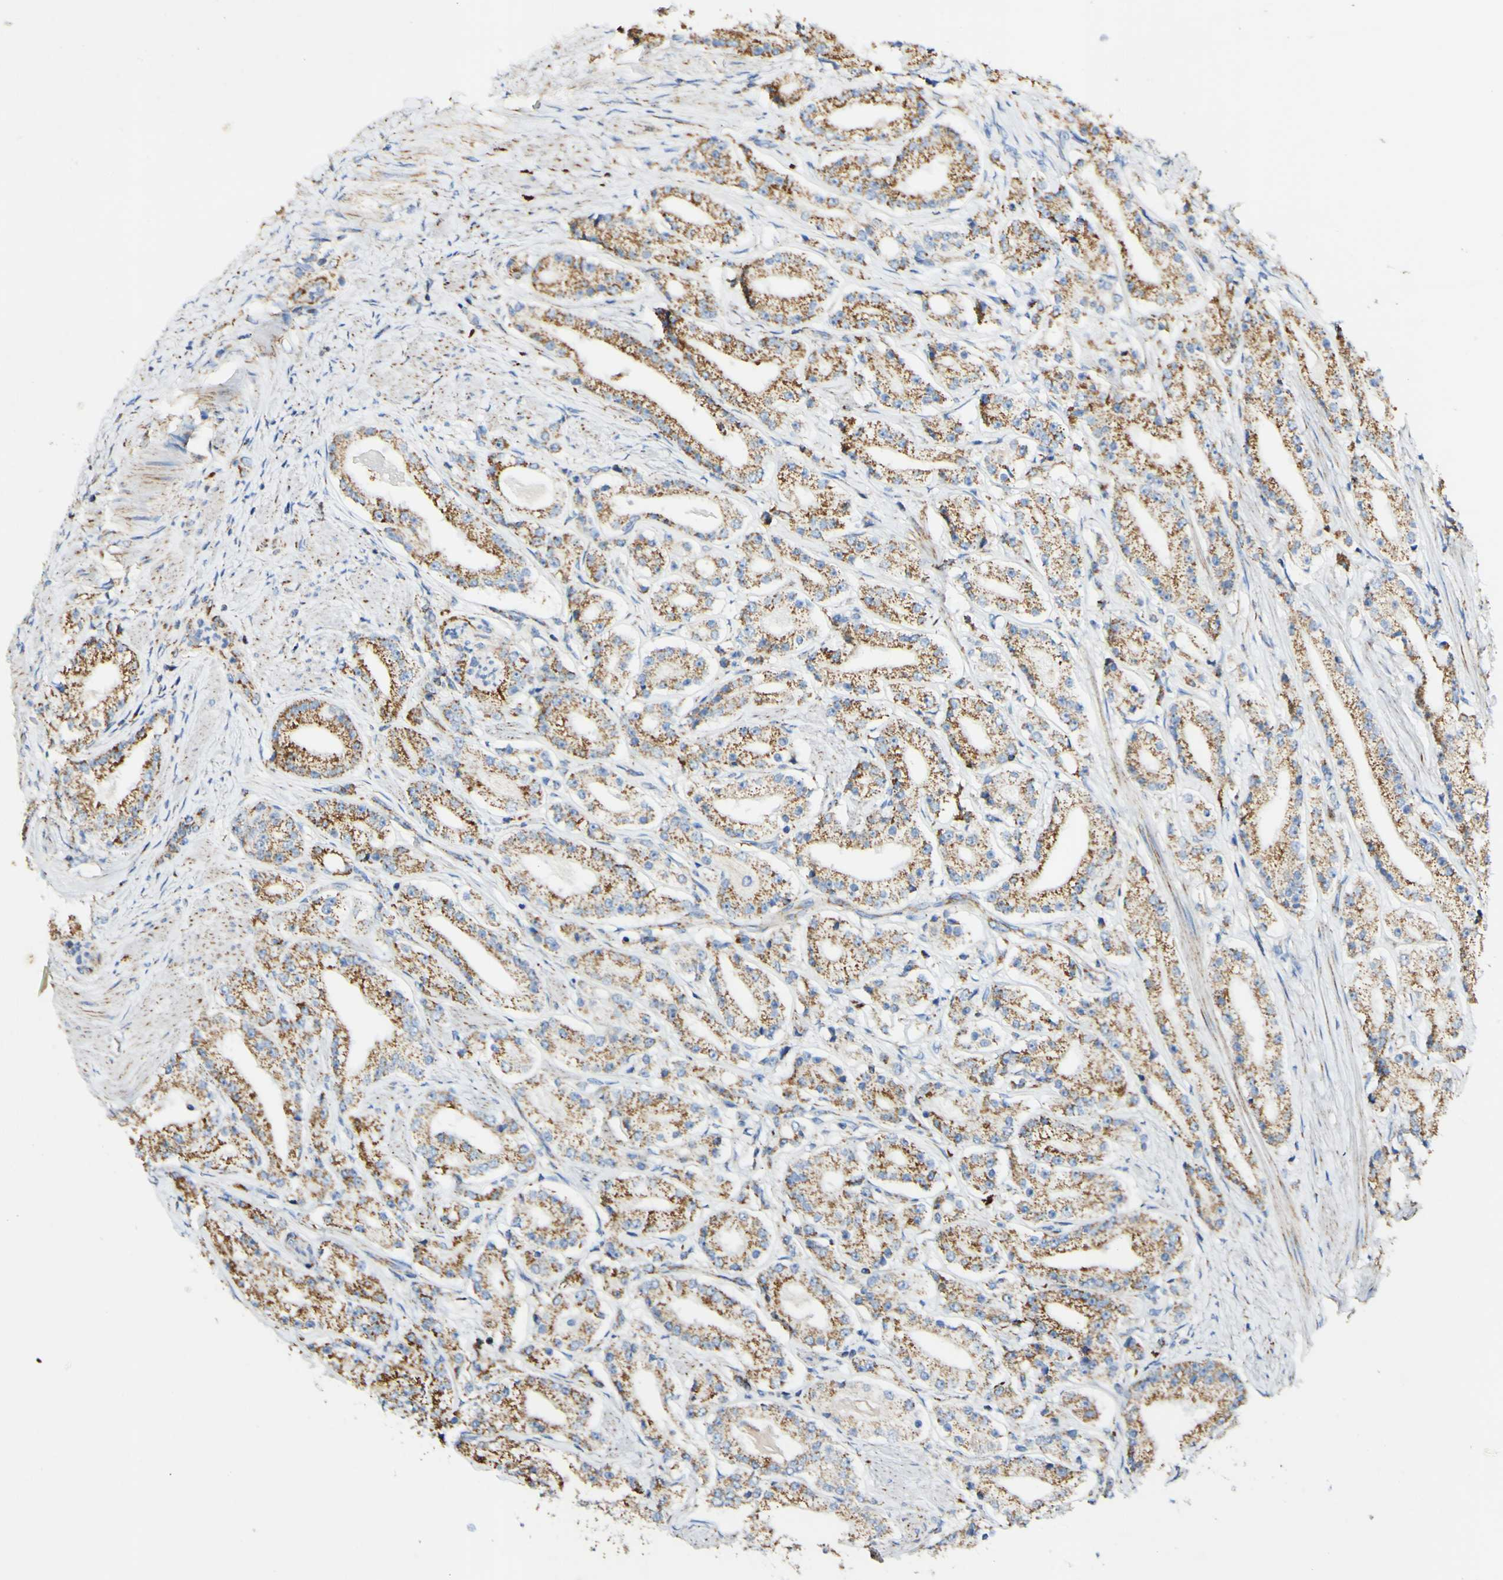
{"staining": {"intensity": "moderate", "quantity": ">75%", "location": "cytoplasmic/membranous"}, "tissue": "prostate cancer", "cell_type": "Tumor cells", "image_type": "cancer", "snomed": [{"axis": "morphology", "description": "Adenocarcinoma, Low grade"}, {"axis": "topography", "description": "Prostate"}], "caption": "Brown immunohistochemical staining in human prostate cancer (adenocarcinoma (low-grade)) shows moderate cytoplasmic/membranous staining in approximately >75% of tumor cells.", "gene": "OXCT1", "patient": {"sex": "male", "age": 63}}